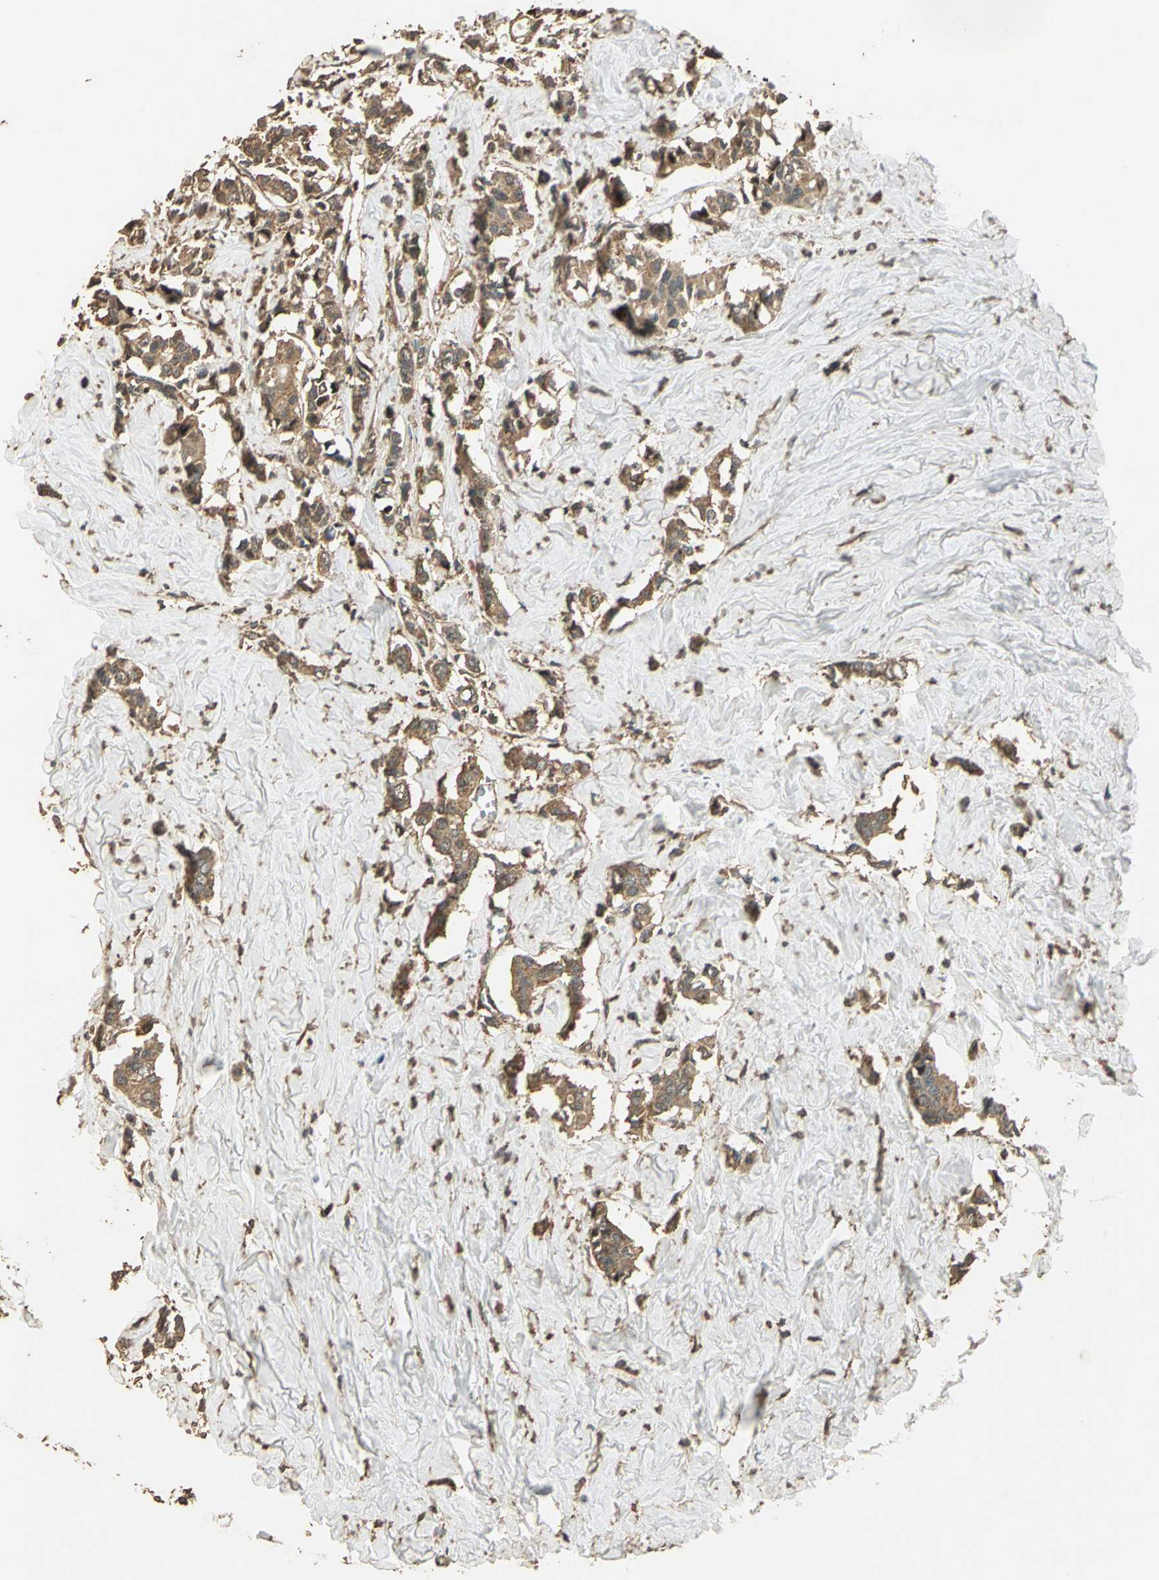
{"staining": {"intensity": "moderate", "quantity": ">75%", "location": "cytoplasmic/membranous"}, "tissue": "breast cancer", "cell_type": "Tumor cells", "image_type": "cancer", "snomed": [{"axis": "morphology", "description": "Duct carcinoma"}, {"axis": "topography", "description": "Breast"}], "caption": "A brown stain highlights moderate cytoplasmic/membranous positivity of a protein in human breast cancer tumor cells. (DAB IHC with brightfield microscopy, high magnification).", "gene": "TMPRSS4", "patient": {"sex": "female", "age": 84}}